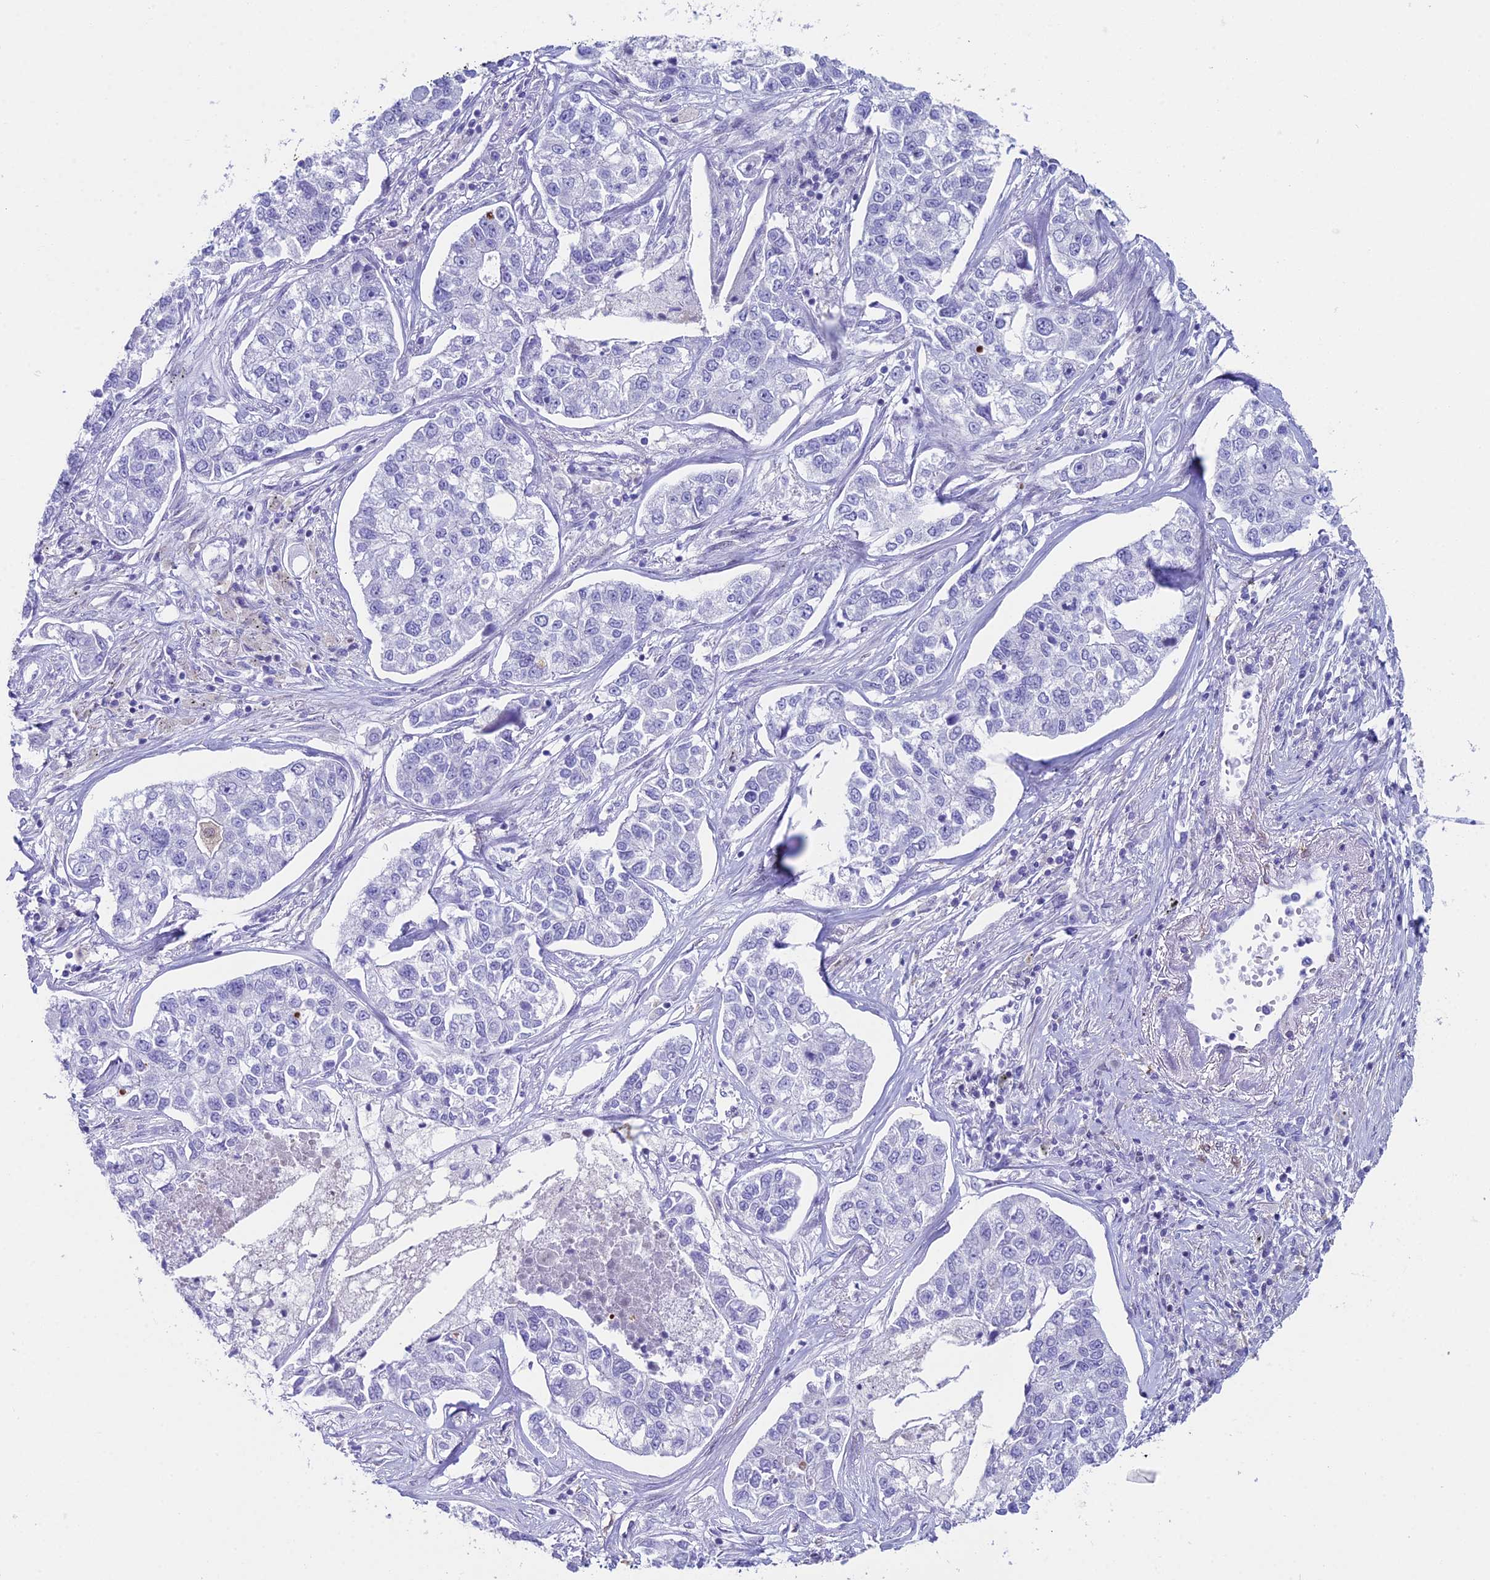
{"staining": {"intensity": "negative", "quantity": "none", "location": "none"}, "tissue": "lung cancer", "cell_type": "Tumor cells", "image_type": "cancer", "snomed": [{"axis": "morphology", "description": "Adenocarcinoma, NOS"}, {"axis": "topography", "description": "Lung"}], "caption": "A histopathology image of human lung cancer is negative for staining in tumor cells.", "gene": "CC2D2A", "patient": {"sex": "male", "age": 49}}